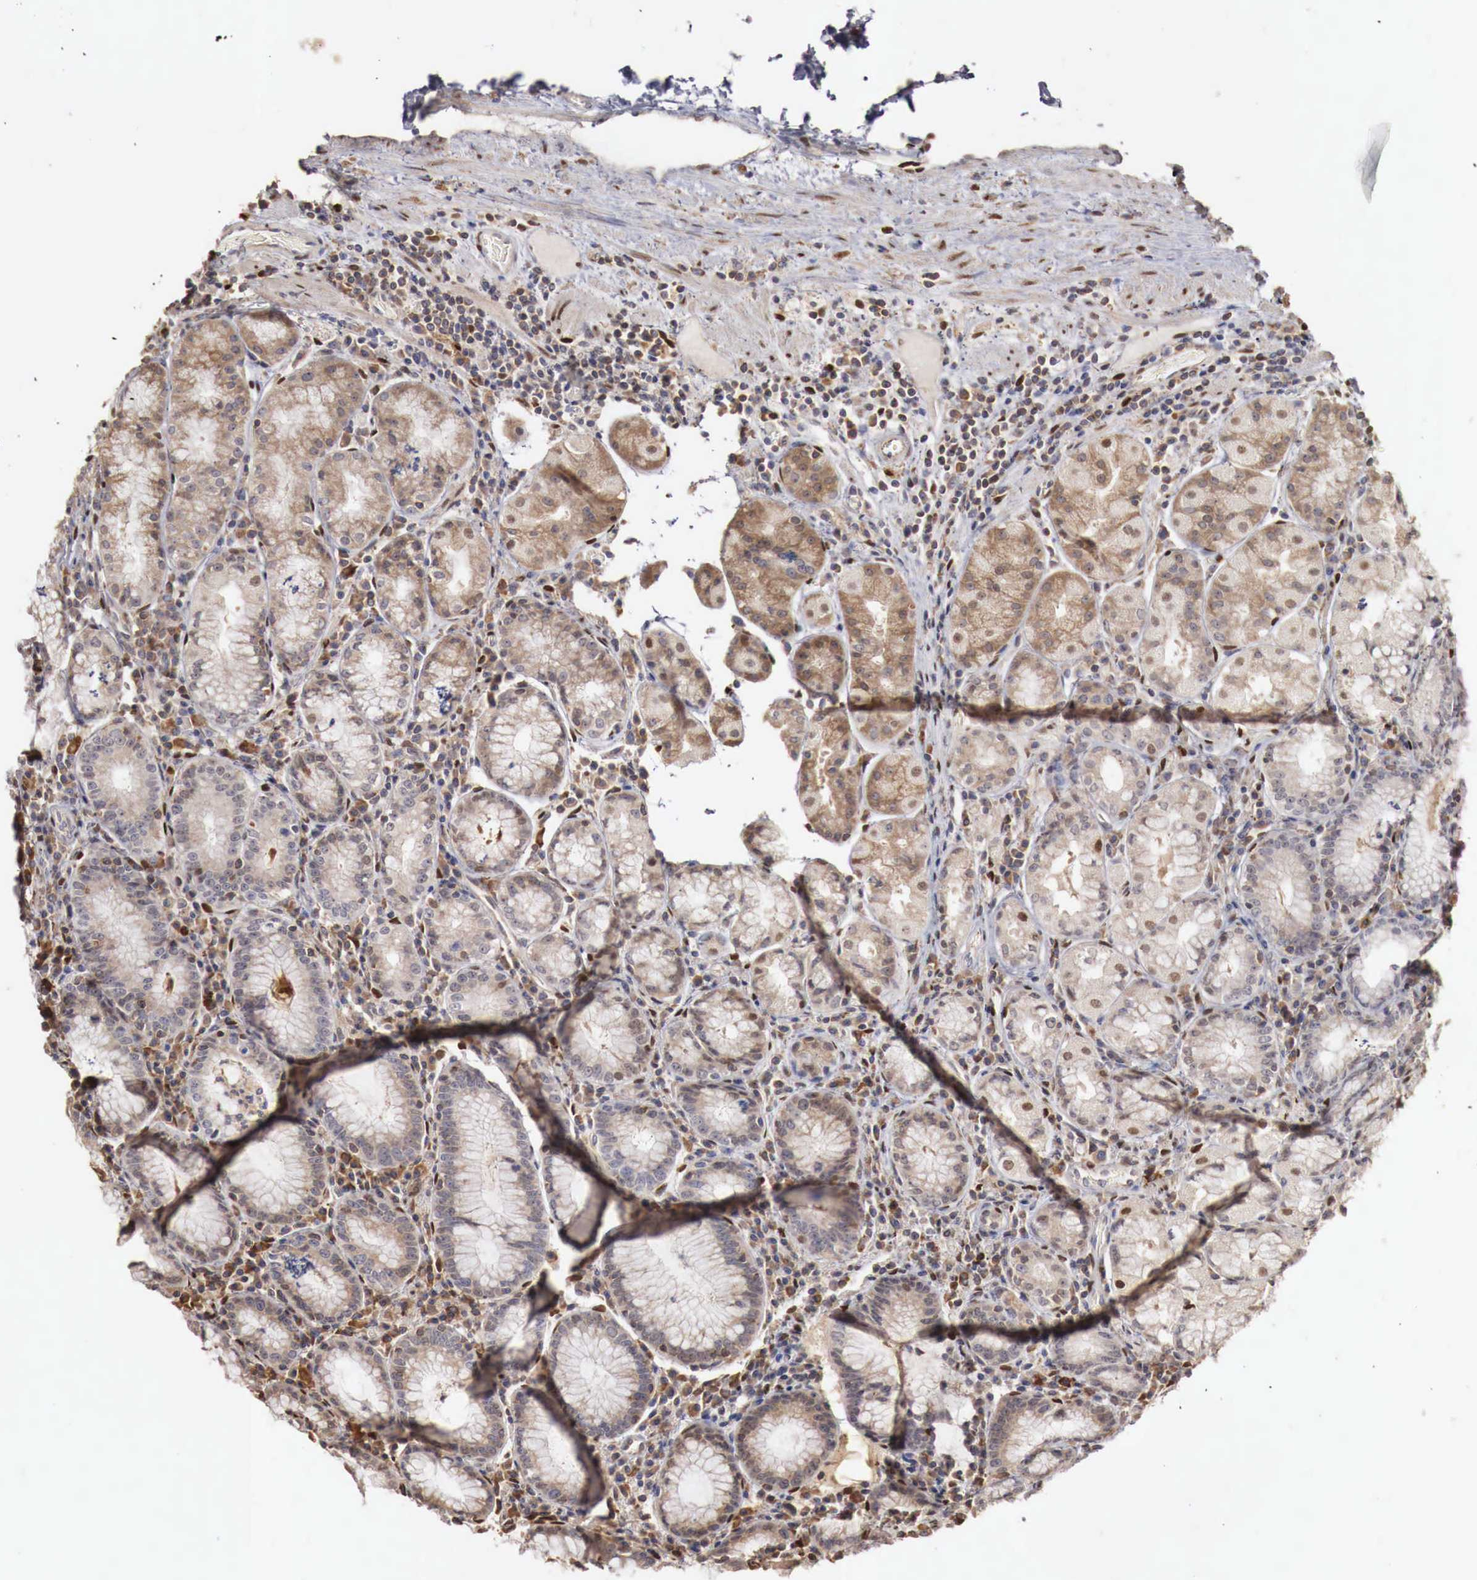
{"staining": {"intensity": "moderate", "quantity": "<25%", "location": "cytoplasmic/membranous,nuclear"}, "tissue": "stomach", "cell_type": "Glandular cells", "image_type": "normal", "snomed": [{"axis": "morphology", "description": "Normal tissue, NOS"}, {"axis": "topography", "description": "Stomach, lower"}], "caption": "A brown stain highlights moderate cytoplasmic/membranous,nuclear positivity of a protein in glandular cells of benign stomach. The staining was performed using DAB (3,3'-diaminobenzidine) to visualize the protein expression in brown, while the nuclei were stained in blue with hematoxylin (Magnification: 20x).", "gene": "KHDRBS2", "patient": {"sex": "female", "age": 43}}